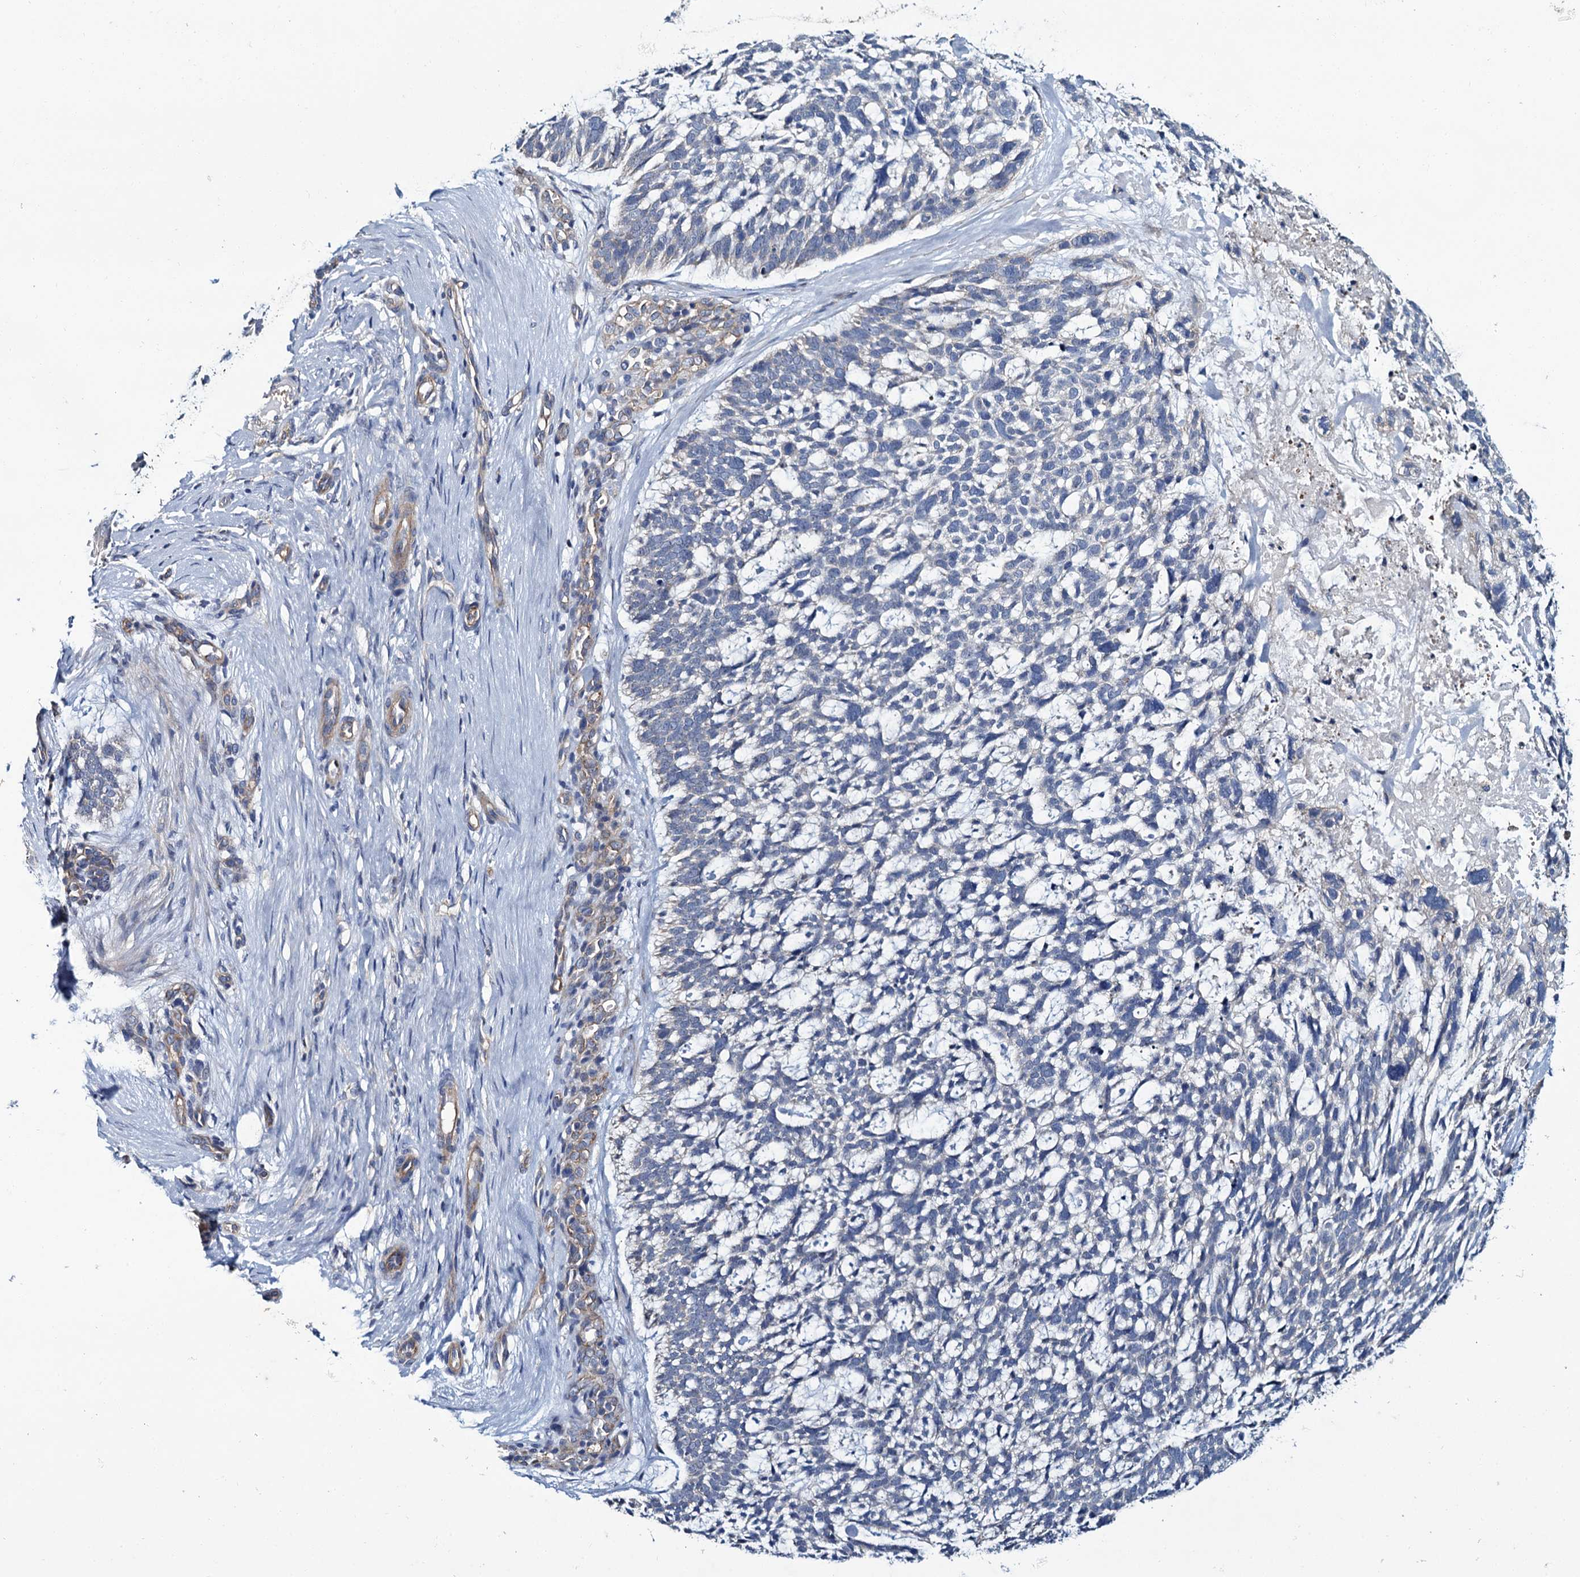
{"staining": {"intensity": "negative", "quantity": "none", "location": "none"}, "tissue": "skin cancer", "cell_type": "Tumor cells", "image_type": "cancer", "snomed": [{"axis": "morphology", "description": "Basal cell carcinoma"}, {"axis": "topography", "description": "Skin"}], "caption": "Skin cancer (basal cell carcinoma) stained for a protein using immunohistochemistry (IHC) shows no staining tumor cells.", "gene": "CEP295", "patient": {"sex": "male", "age": 88}}